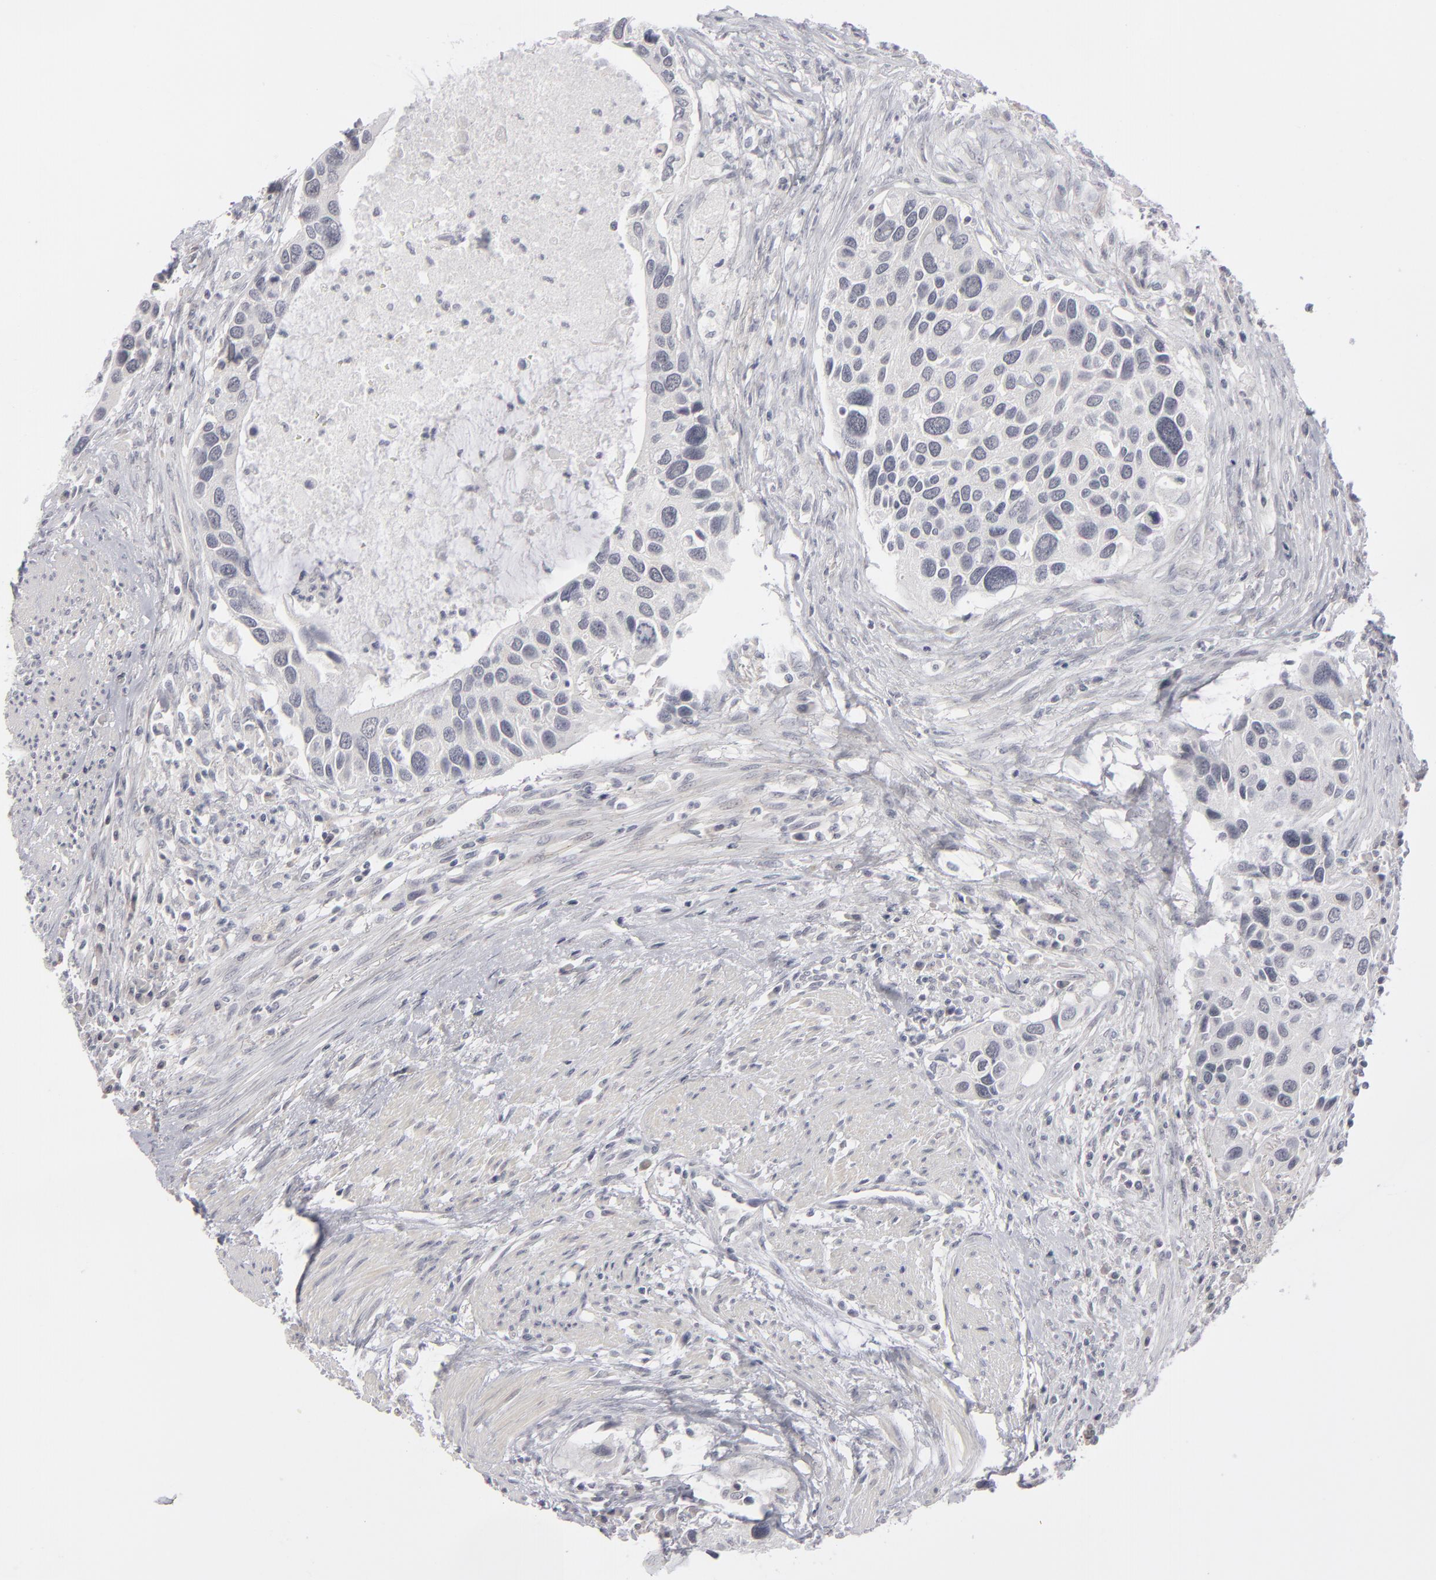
{"staining": {"intensity": "negative", "quantity": "none", "location": "none"}, "tissue": "urothelial cancer", "cell_type": "Tumor cells", "image_type": "cancer", "snomed": [{"axis": "morphology", "description": "Urothelial carcinoma, High grade"}, {"axis": "topography", "description": "Urinary bladder"}], "caption": "DAB (3,3'-diaminobenzidine) immunohistochemical staining of human high-grade urothelial carcinoma demonstrates no significant staining in tumor cells.", "gene": "KIAA1210", "patient": {"sex": "male", "age": 66}}